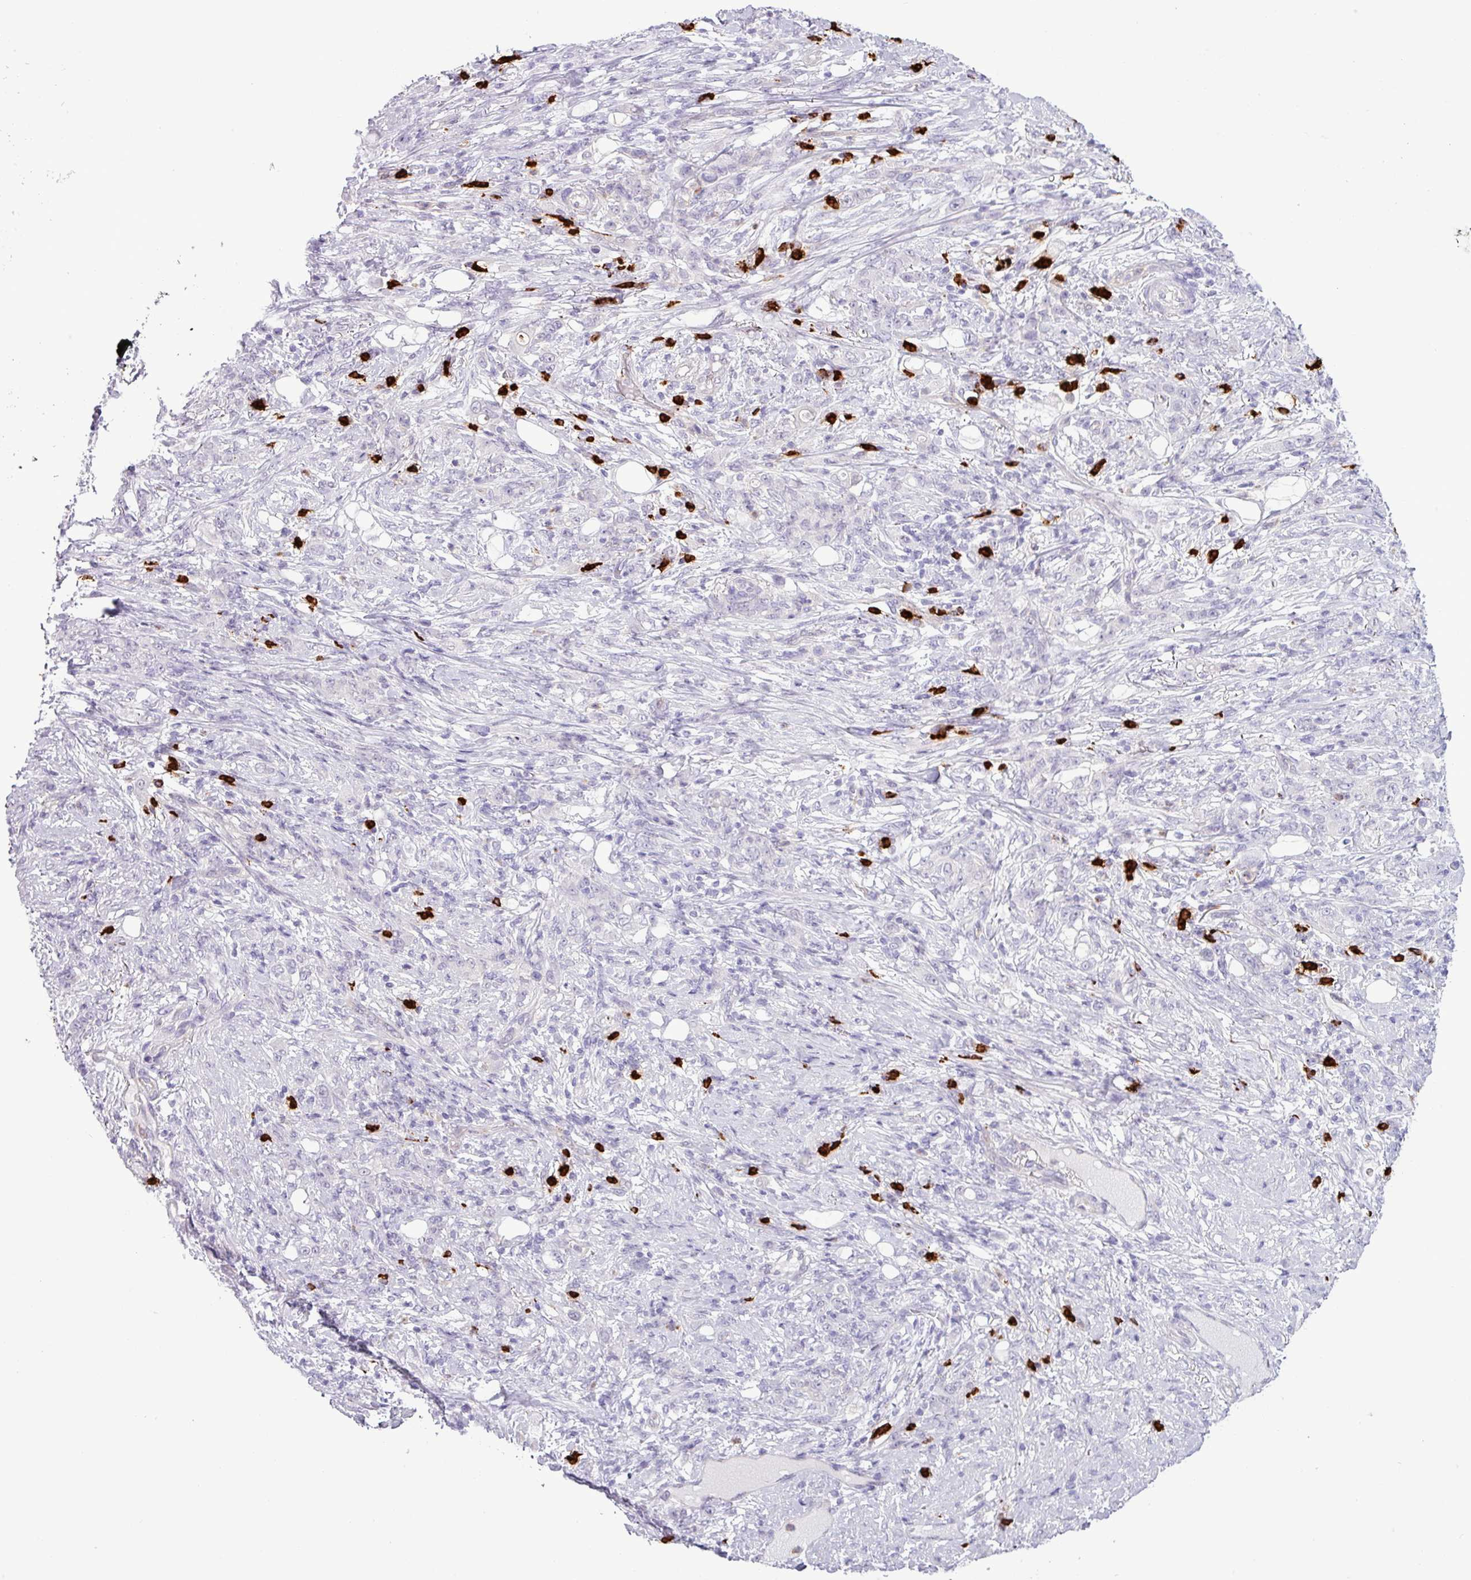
{"staining": {"intensity": "negative", "quantity": "none", "location": "none"}, "tissue": "stomach cancer", "cell_type": "Tumor cells", "image_type": "cancer", "snomed": [{"axis": "morphology", "description": "Adenocarcinoma, NOS"}, {"axis": "topography", "description": "Stomach"}], "caption": "This histopathology image is of adenocarcinoma (stomach) stained with immunohistochemistry to label a protein in brown with the nuclei are counter-stained blue. There is no expression in tumor cells.", "gene": "TMEM178A", "patient": {"sex": "female", "age": 79}}